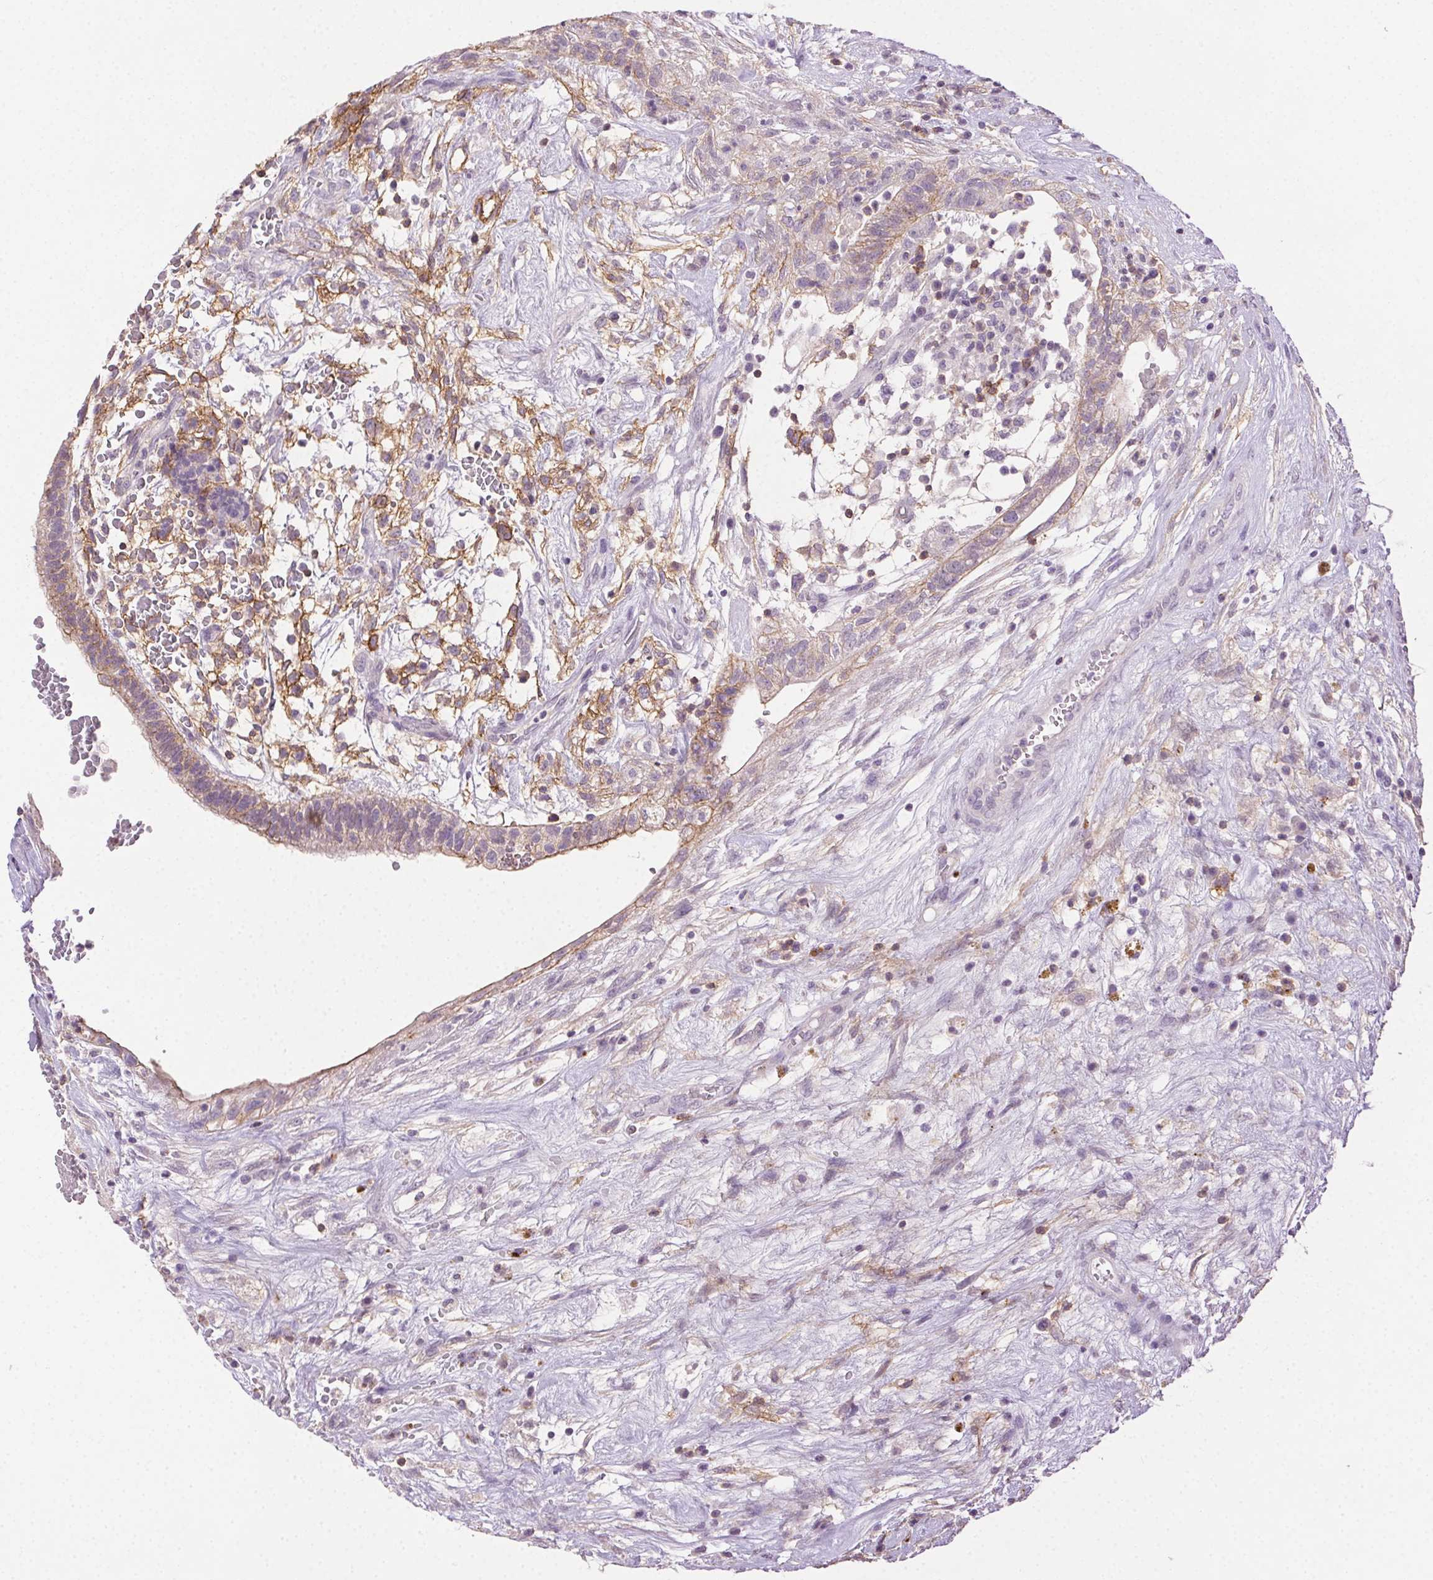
{"staining": {"intensity": "negative", "quantity": "none", "location": "none"}, "tissue": "testis cancer", "cell_type": "Tumor cells", "image_type": "cancer", "snomed": [{"axis": "morphology", "description": "Normal tissue, NOS"}, {"axis": "morphology", "description": "Carcinoma, Embryonal, NOS"}, {"axis": "topography", "description": "Testis"}], "caption": "Testis cancer (embryonal carcinoma) was stained to show a protein in brown. There is no significant staining in tumor cells.", "gene": "AKAP5", "patient": {"sex": "male", "age": 32}}